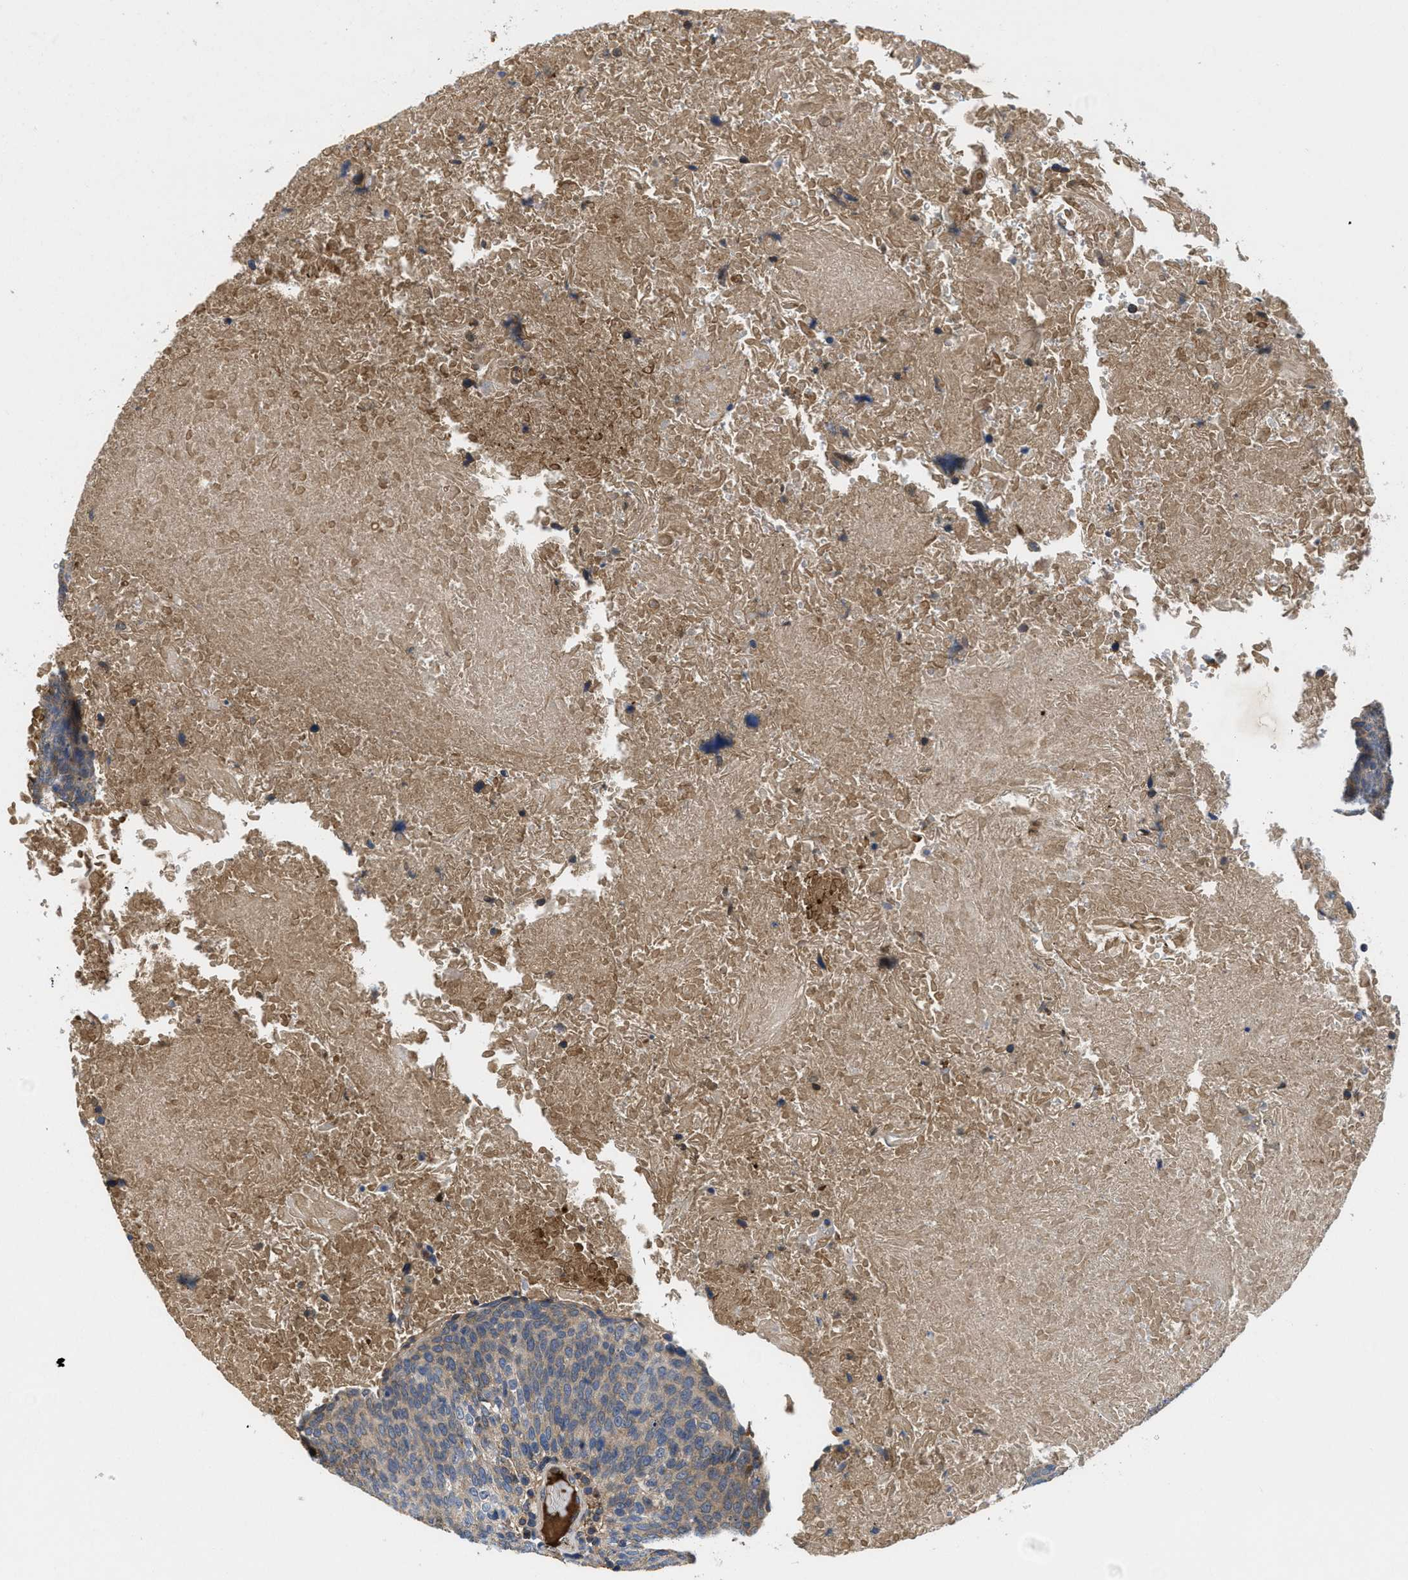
{"staining": {"intensity": "weak", "quantity": ">75%", "location": "cytoplasmic/membranous"}, "tissue": "head and neck cancer", "cell_type": "Tumor cells", "image_type": "cancer", "snomed": [{"axis": "morphology", "description": "Squamous cell carcinoma, NOS"}, {"axis": "morphology", "description": "Squamous cell carcinoma, metastatic, NOS"}, {"axis": "topography", "description": "Lymph node"}, {"axis": "topography", "description": "Head-Neck"}], "caption": "Weak cytoplasmic/membranous staining for a protein is seen in about >75% of tumor cells of head and neck cancer (metastatic squamous cell carcinoma) using IHC.", "gene": "GALK1", "patient": {"sex": "male", "age": 62}}